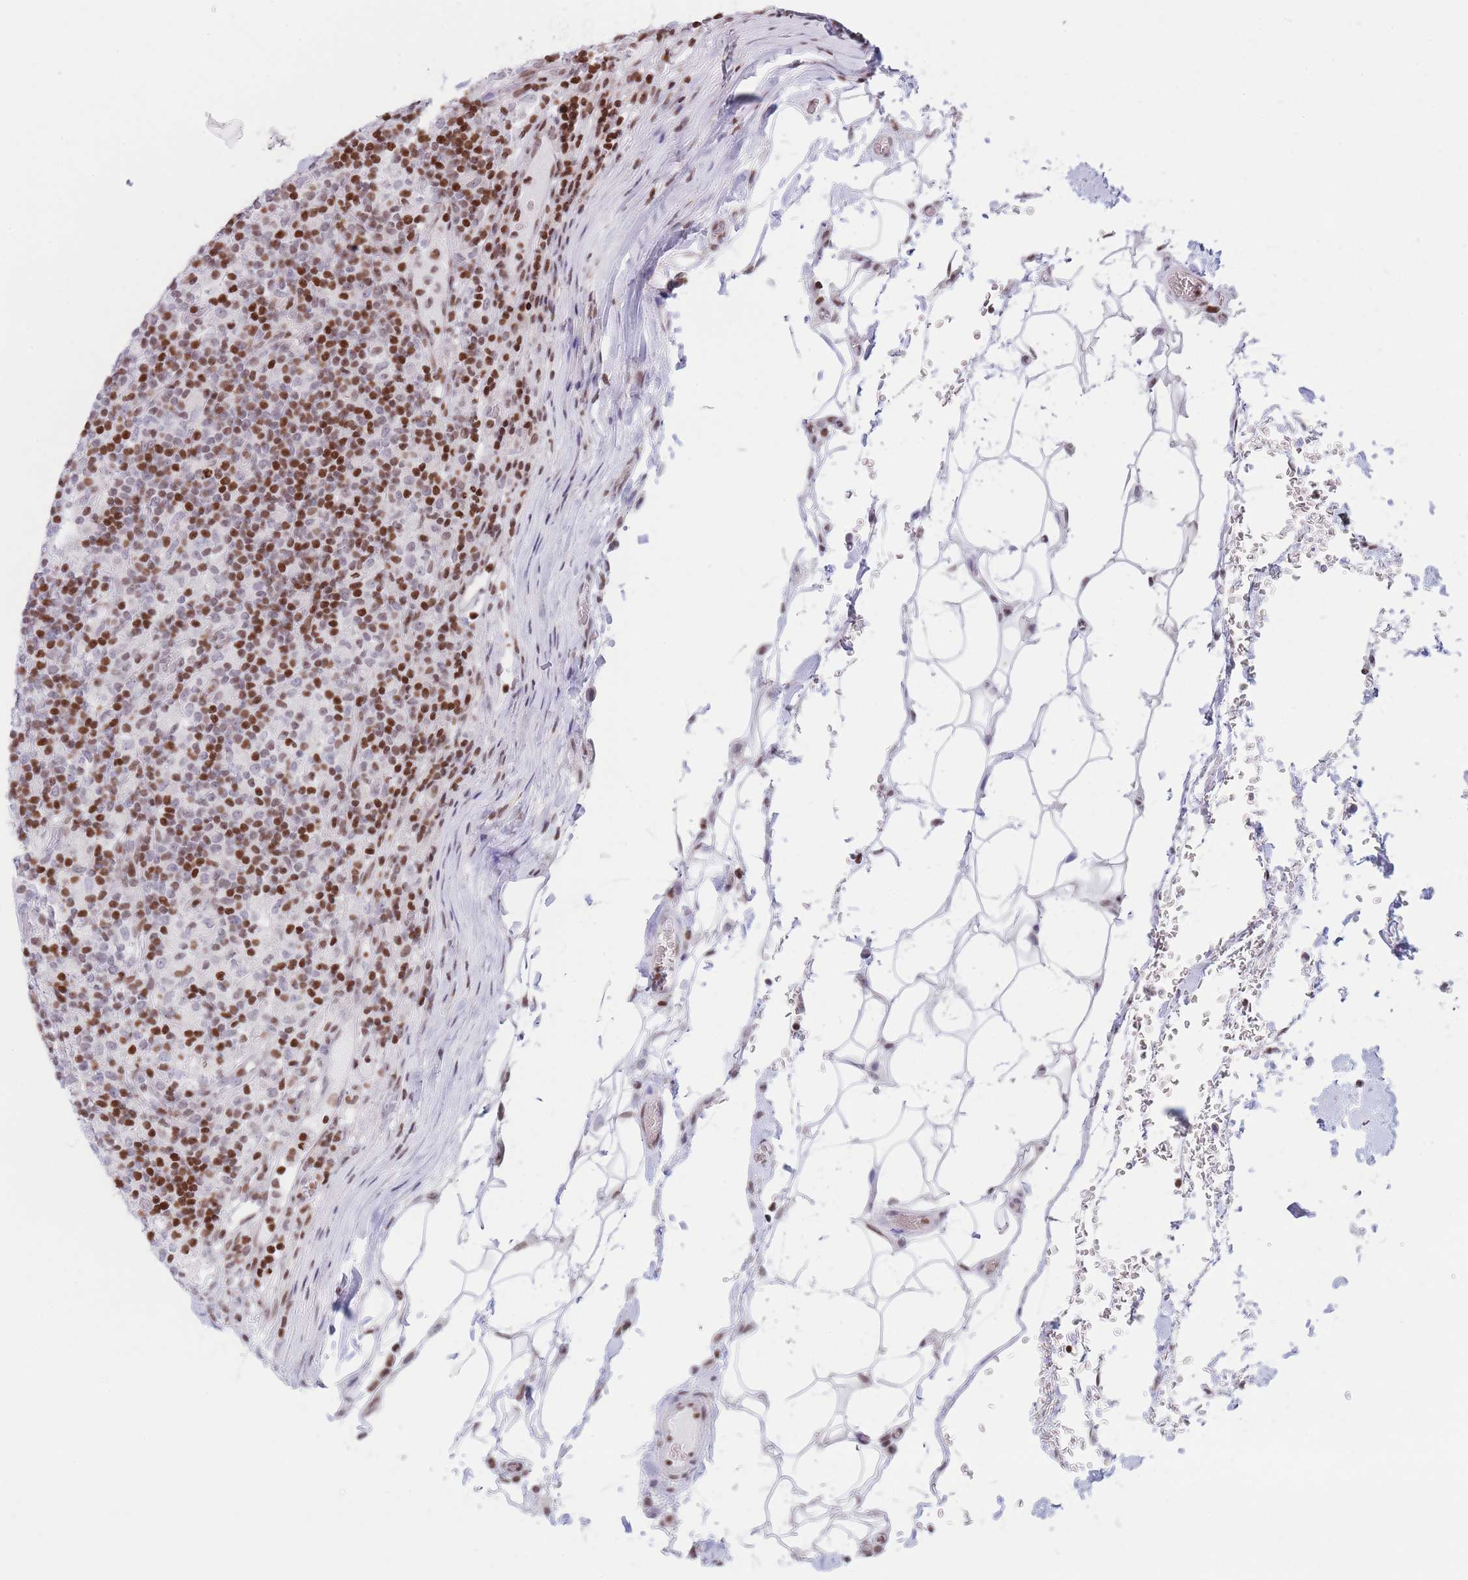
{"staining": {"intensity": "negative", "quantity": "none", "location": "none"}, "tissue": "lymphoma", "cell_type": "Tumor cells", "image_type": "cancer", "snomed": [{"axis": "morphology", "description": "Hodgkin's disease, NOS"}, {"axis": "topography", "description": "Lymph node"}], "caption": "Histopathology image shows no protein expression in tumor cells of lymphoma tissue.", "gene": "AK9", "patient": {"sex": "male", "age": 70}}